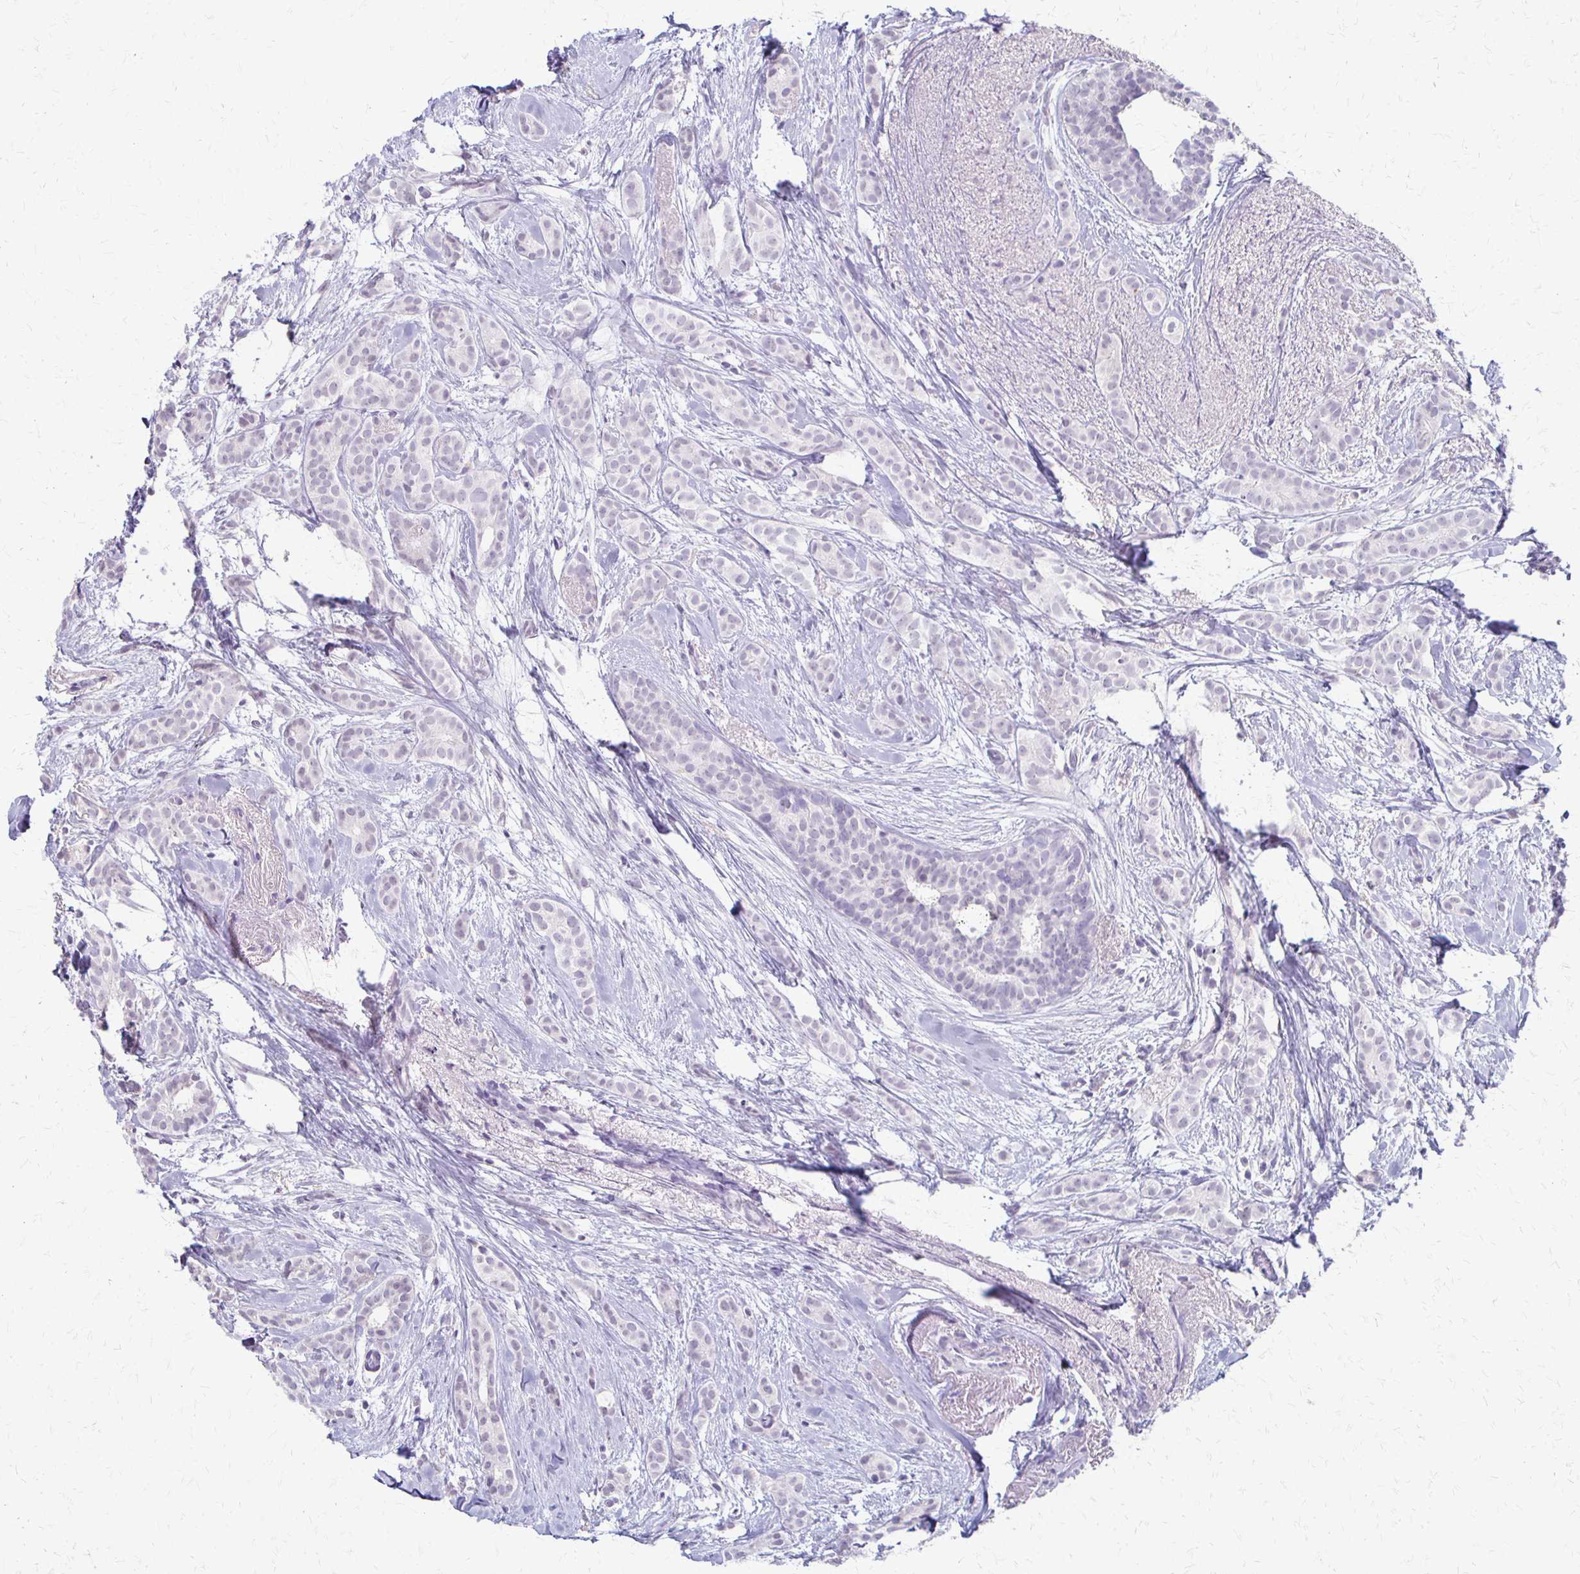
{"staining": {"intensity": "negative", "quantity": "none", "location": "none"}, "tissue": "breast cancer", "cell_type": "Tumor cells", "image_type": "cancer", "snomed": [{"axis": "morphology", "description": "Duct carcinoma"}, {"axis": "topography", "description": "Breast"}], "caption": "Immunohistochemical staining of breast intraductal carcinoma exhibits no significant staining in tumor cells.", "gene": "ACP5", "patient": {"sex": "female", "age": 65}}